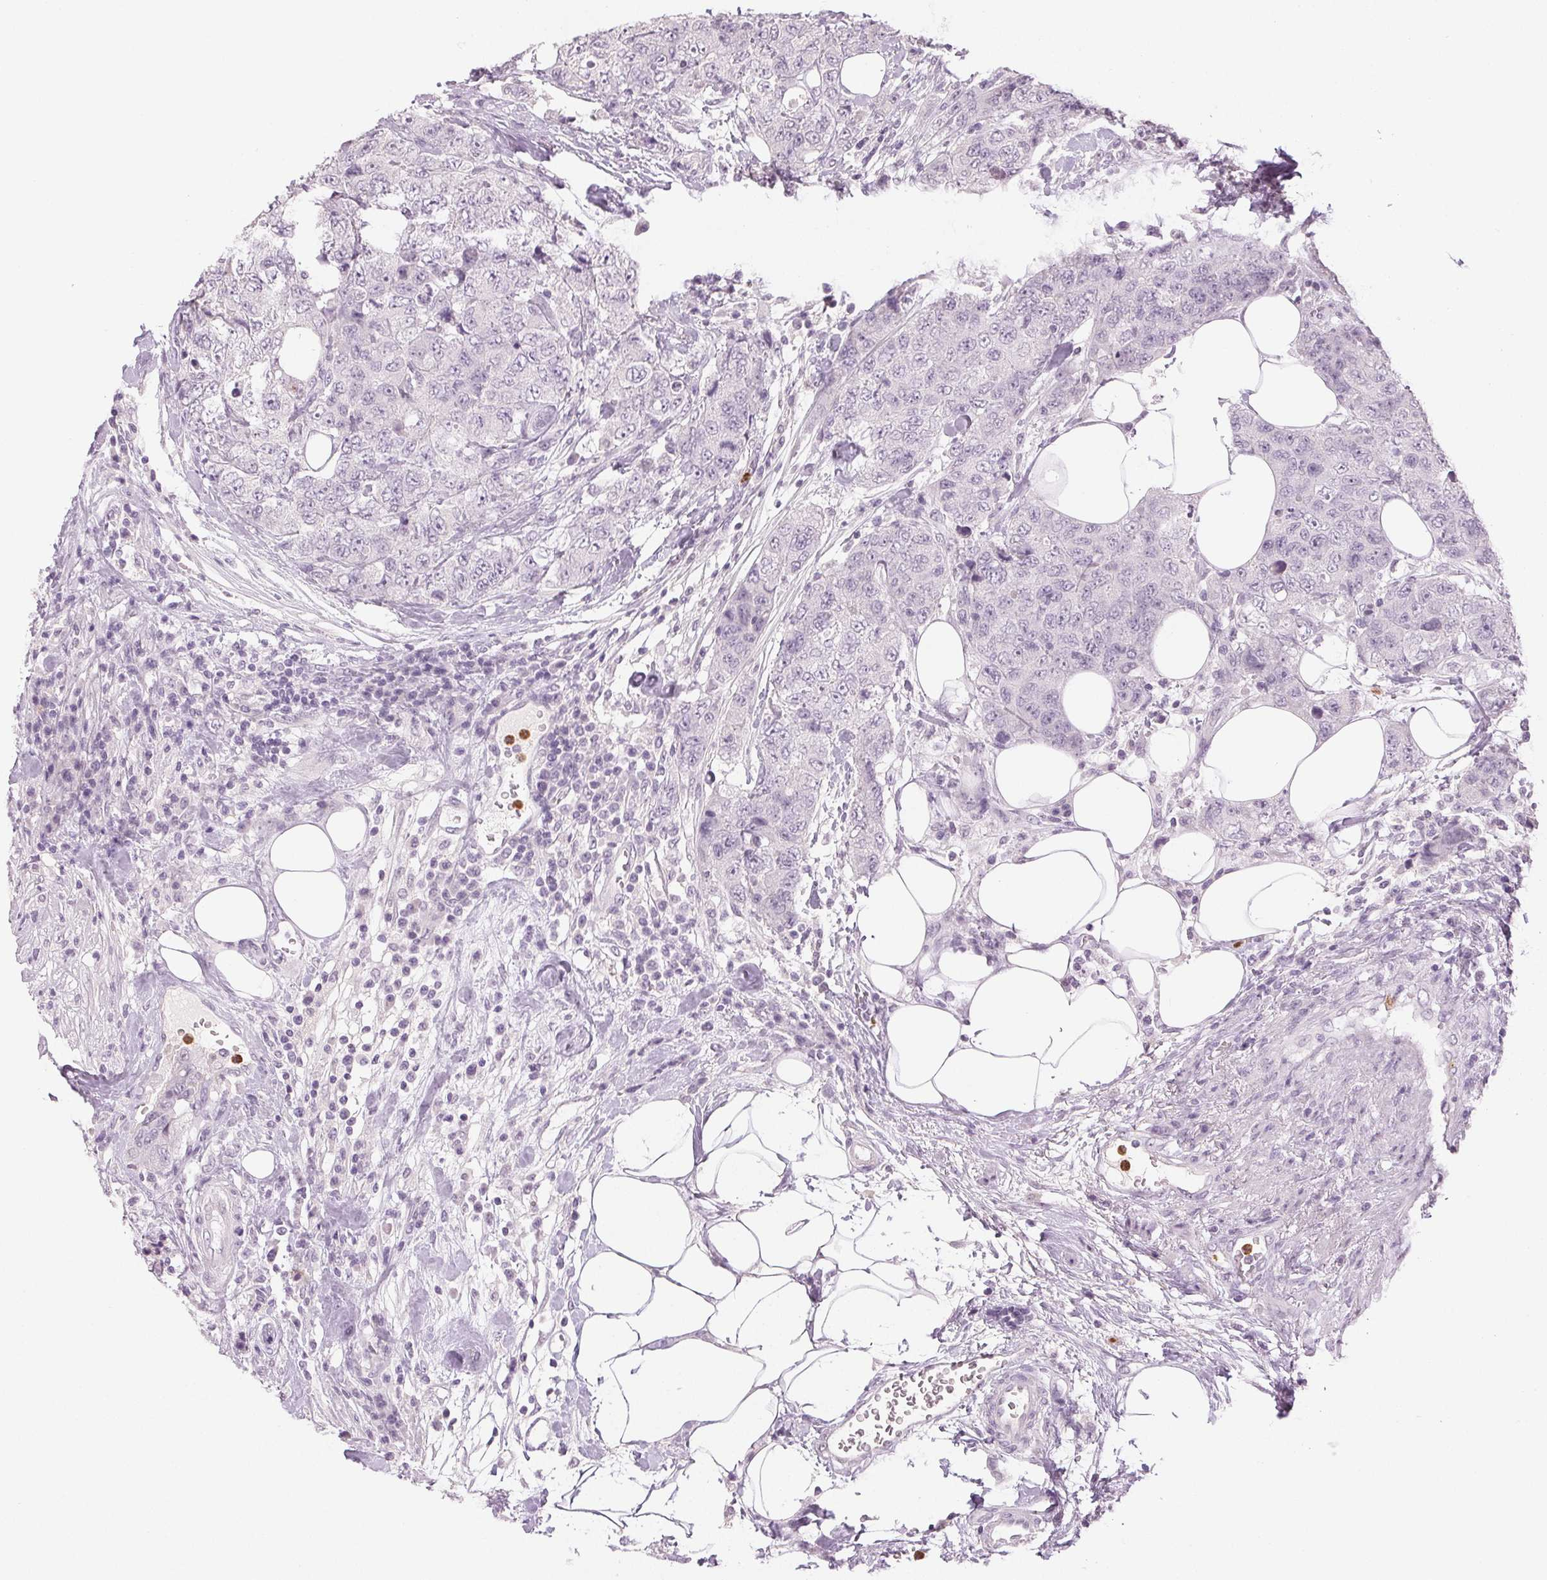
{"staining": {"intensity": "negative", "quantity": "none", "location": "none"}, "tissue": "urothelial cancer", "cell_type": "Tumor cells", "image_type": "cancer", "snomed": [{"axis": "morphology", "description": "Urothelial carcinoma, High grade"}, {"axis": "topography", "description": "Urinary bladder"}], "caption": "Tumor cells show no significant protein positivity in urothelial carcinoma (high-grade).", "gene": "LTF", "patient": {"sex": "female", "age": 78}}